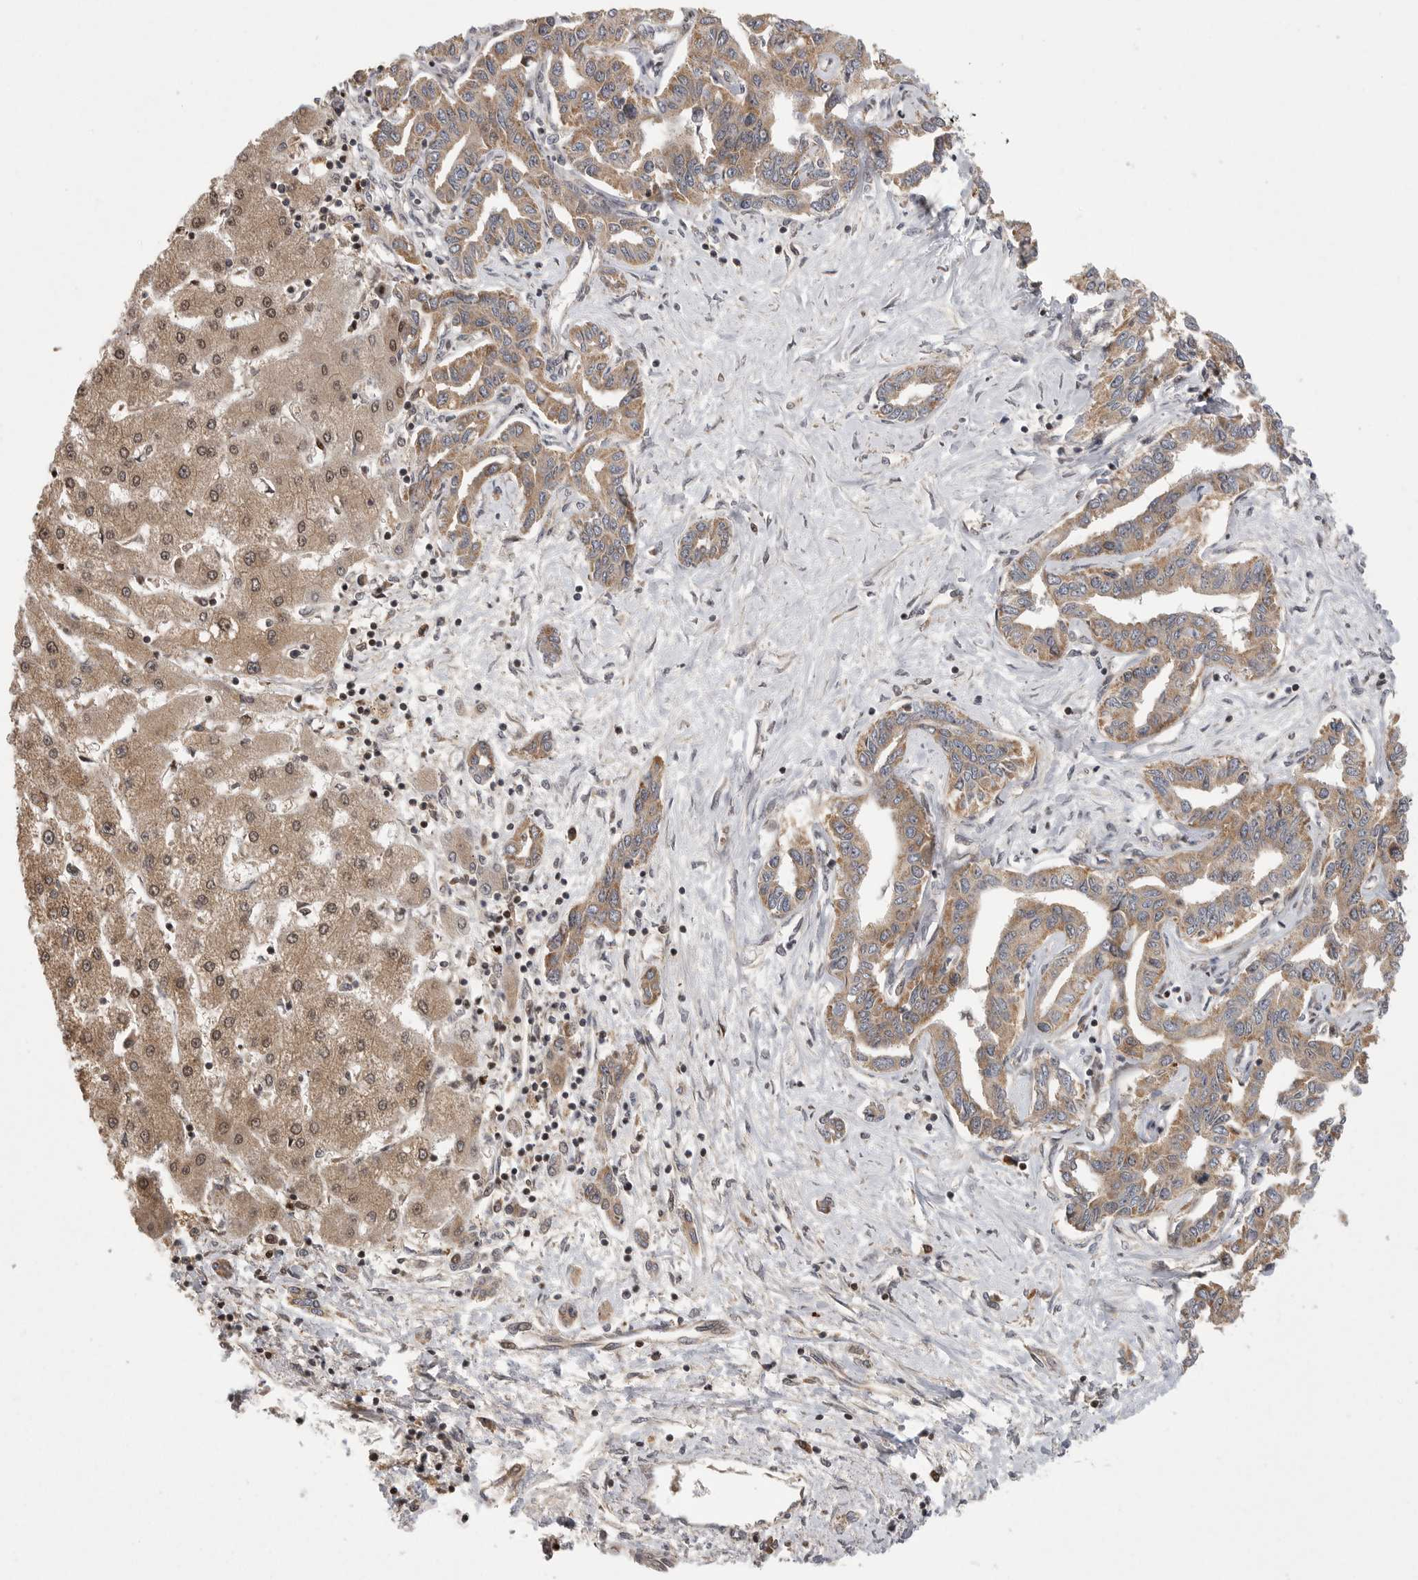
{"staining": {"intensity": "moderate", "quantity": ">75%", "location": "cytoplasmic/membranous"}, "tissue": "liver cancer", "cell_type": "Tumor cells", "image_type": "cancer", "snomed": [{"axis": "morphology", "description": "Cholangiocarcinoma"}, {"axis": "topography", "description": "Liver"}], "caption": "Human liver cancer (cholangiocarcinoma) stained with a protein marker reveals moderate staining in tumor cells.", "gene": "OXR1", "patient": {"sex": "male", "age": 59}}